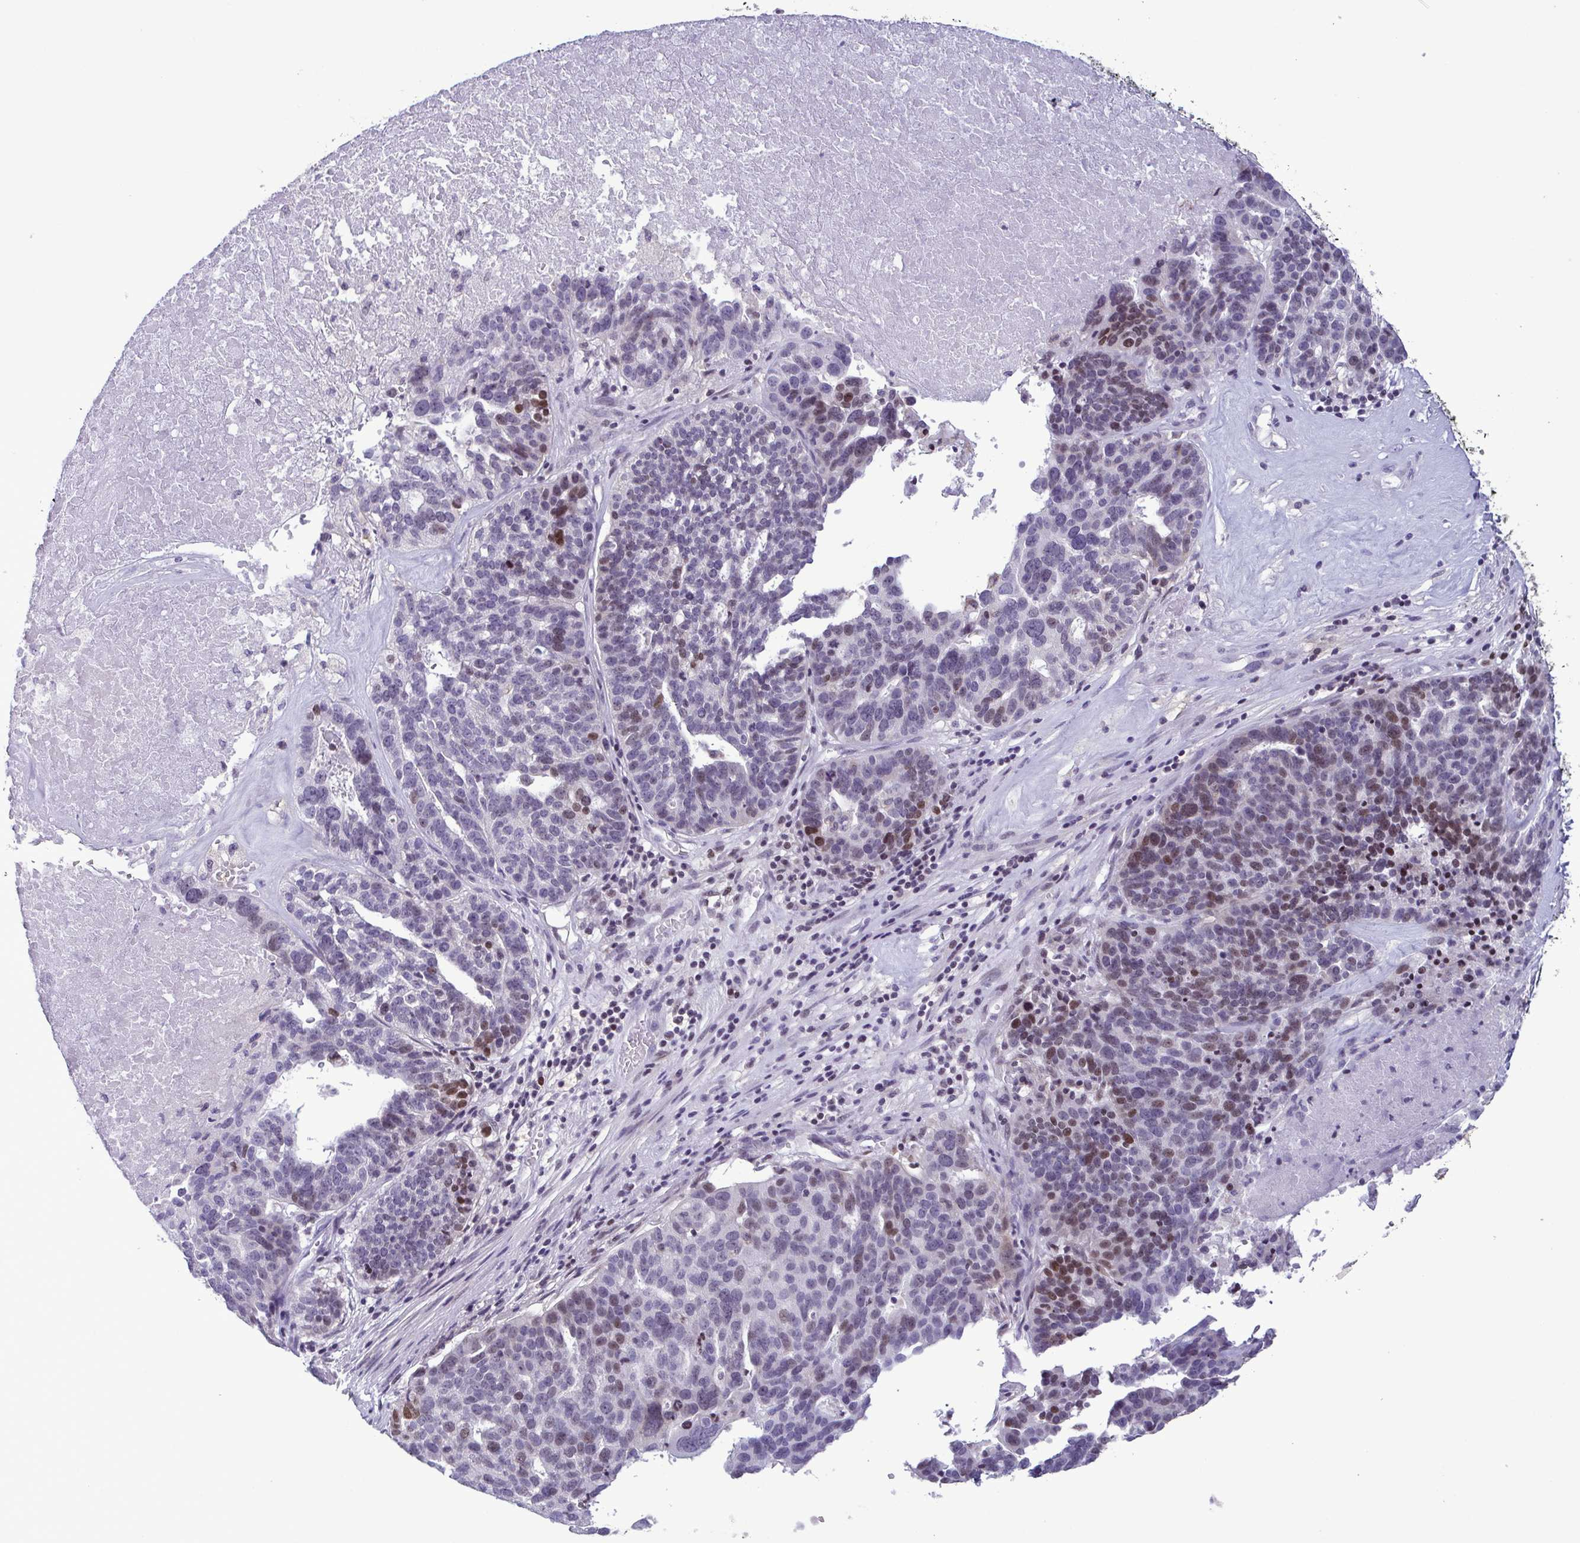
{"staining": {"intensity": "moderate", "quantity": "<25%", "location": "nuclear"}, "tissue": "ovarian cancer", "cell_type": "Tumor cells", "image_type": "cancer", "snomed": [{"axis": "morphology", "description": "Cystadenocarcinoma, serous, NOS"}, {"axis": "topography", "description": "Ovary"}], "caption": "Human serous cystadenocarcinoma (ovarian) stained for a protein (brown) demonstrates moderate nuclear positive expression in approximately <25% of tumor cells.", "gene": "IRF1", "patient": {"sex": "female", "age": 59}}